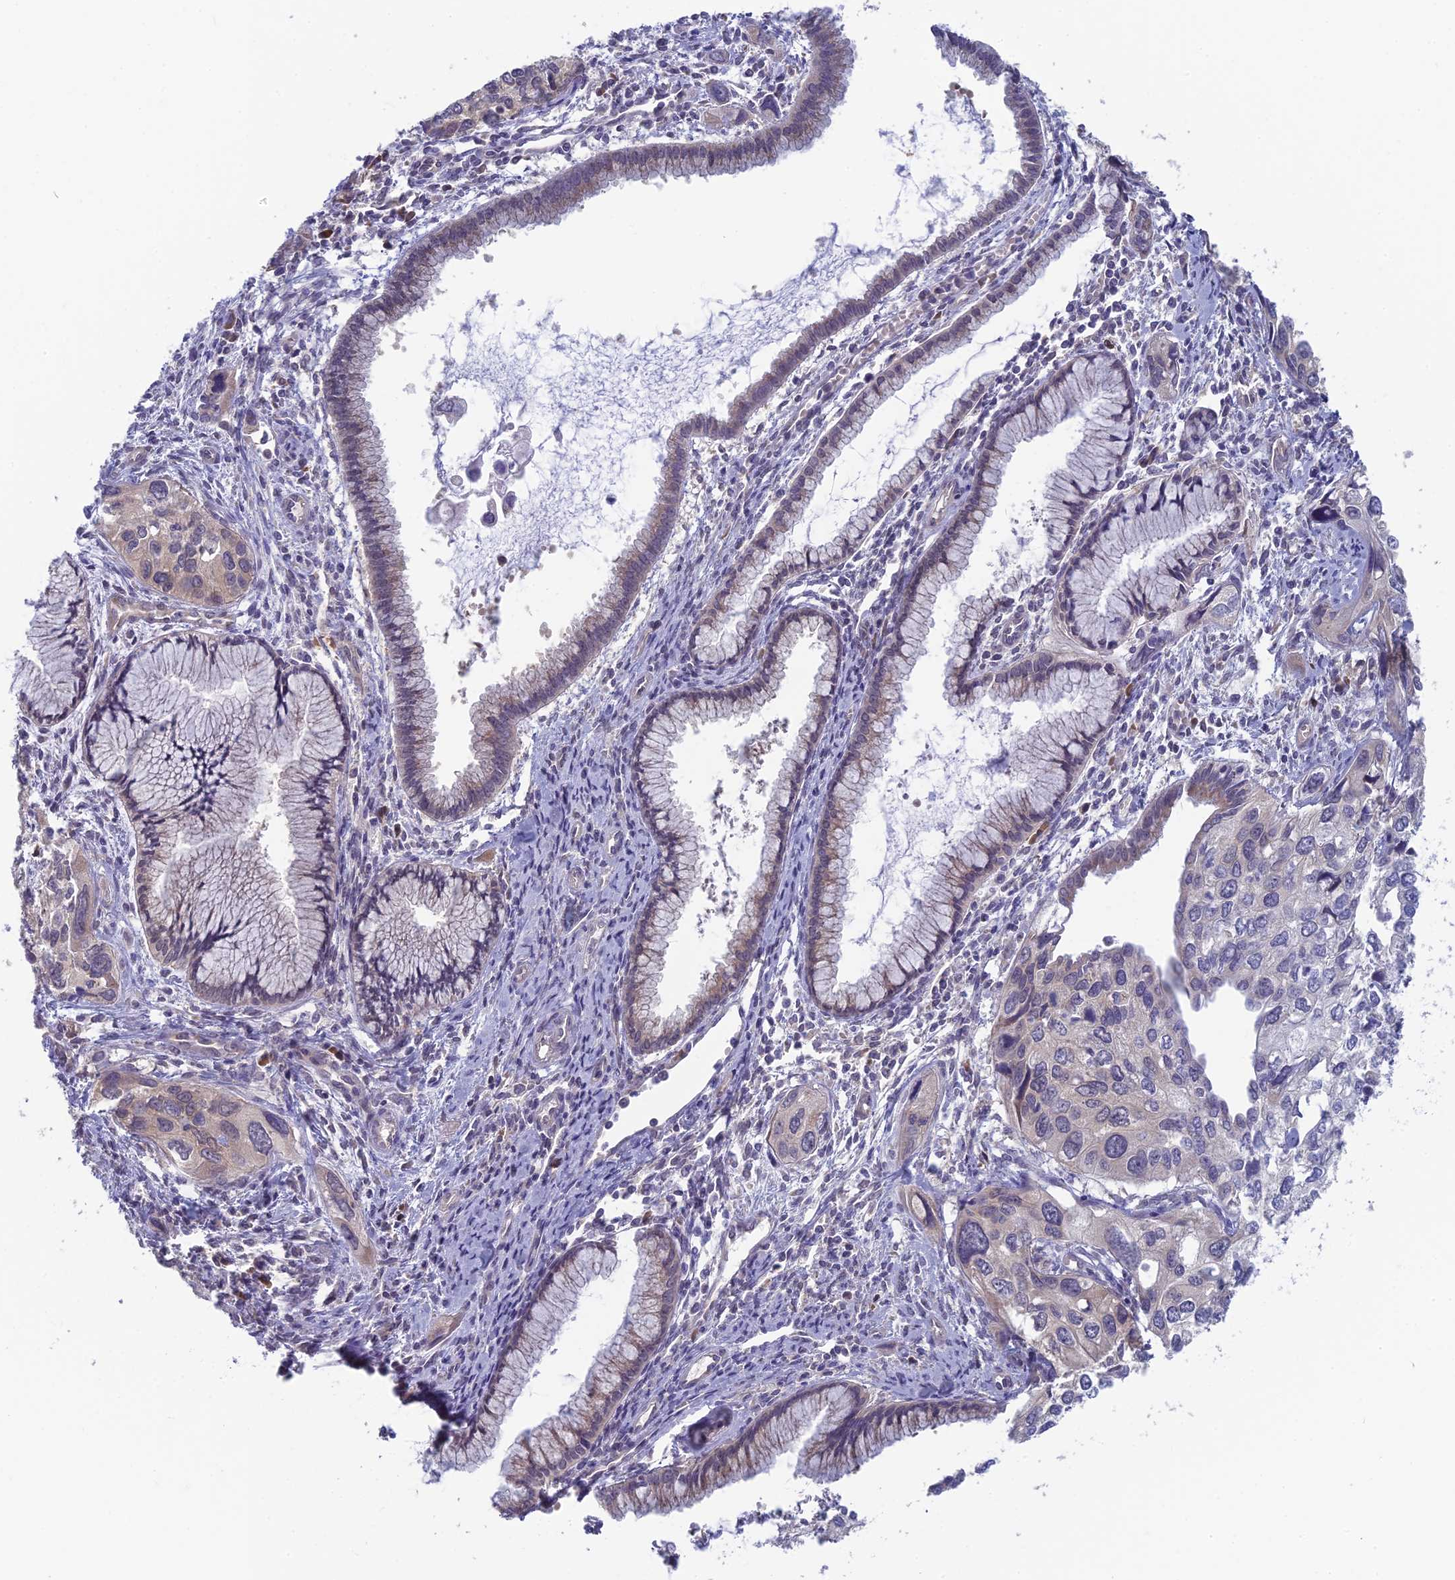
{"staining": {"intensity": "weak", "quantity": "25%-75%", "location": "cytoplasmic/membranous"}, "tissue": "cervical cancer", "cell_type": "Tumor cells", "image_type": "cancer", "snomed": [{"axis": "morphology", "description": "Squamous cell carcinoma, NOS"}, {"axis": "topography", "description": "Cervix"}], "caption": "This image shows cervical cancer (squamous cell carcinoma) stained with IHC to label a protein in brown. The cytoplasmic/membranous of tumor cells show weak positivity for the protein. Nuclei are counter-stained blue.", "gene": "MRI1", "patient": {"sex": "female", "age": 55}}